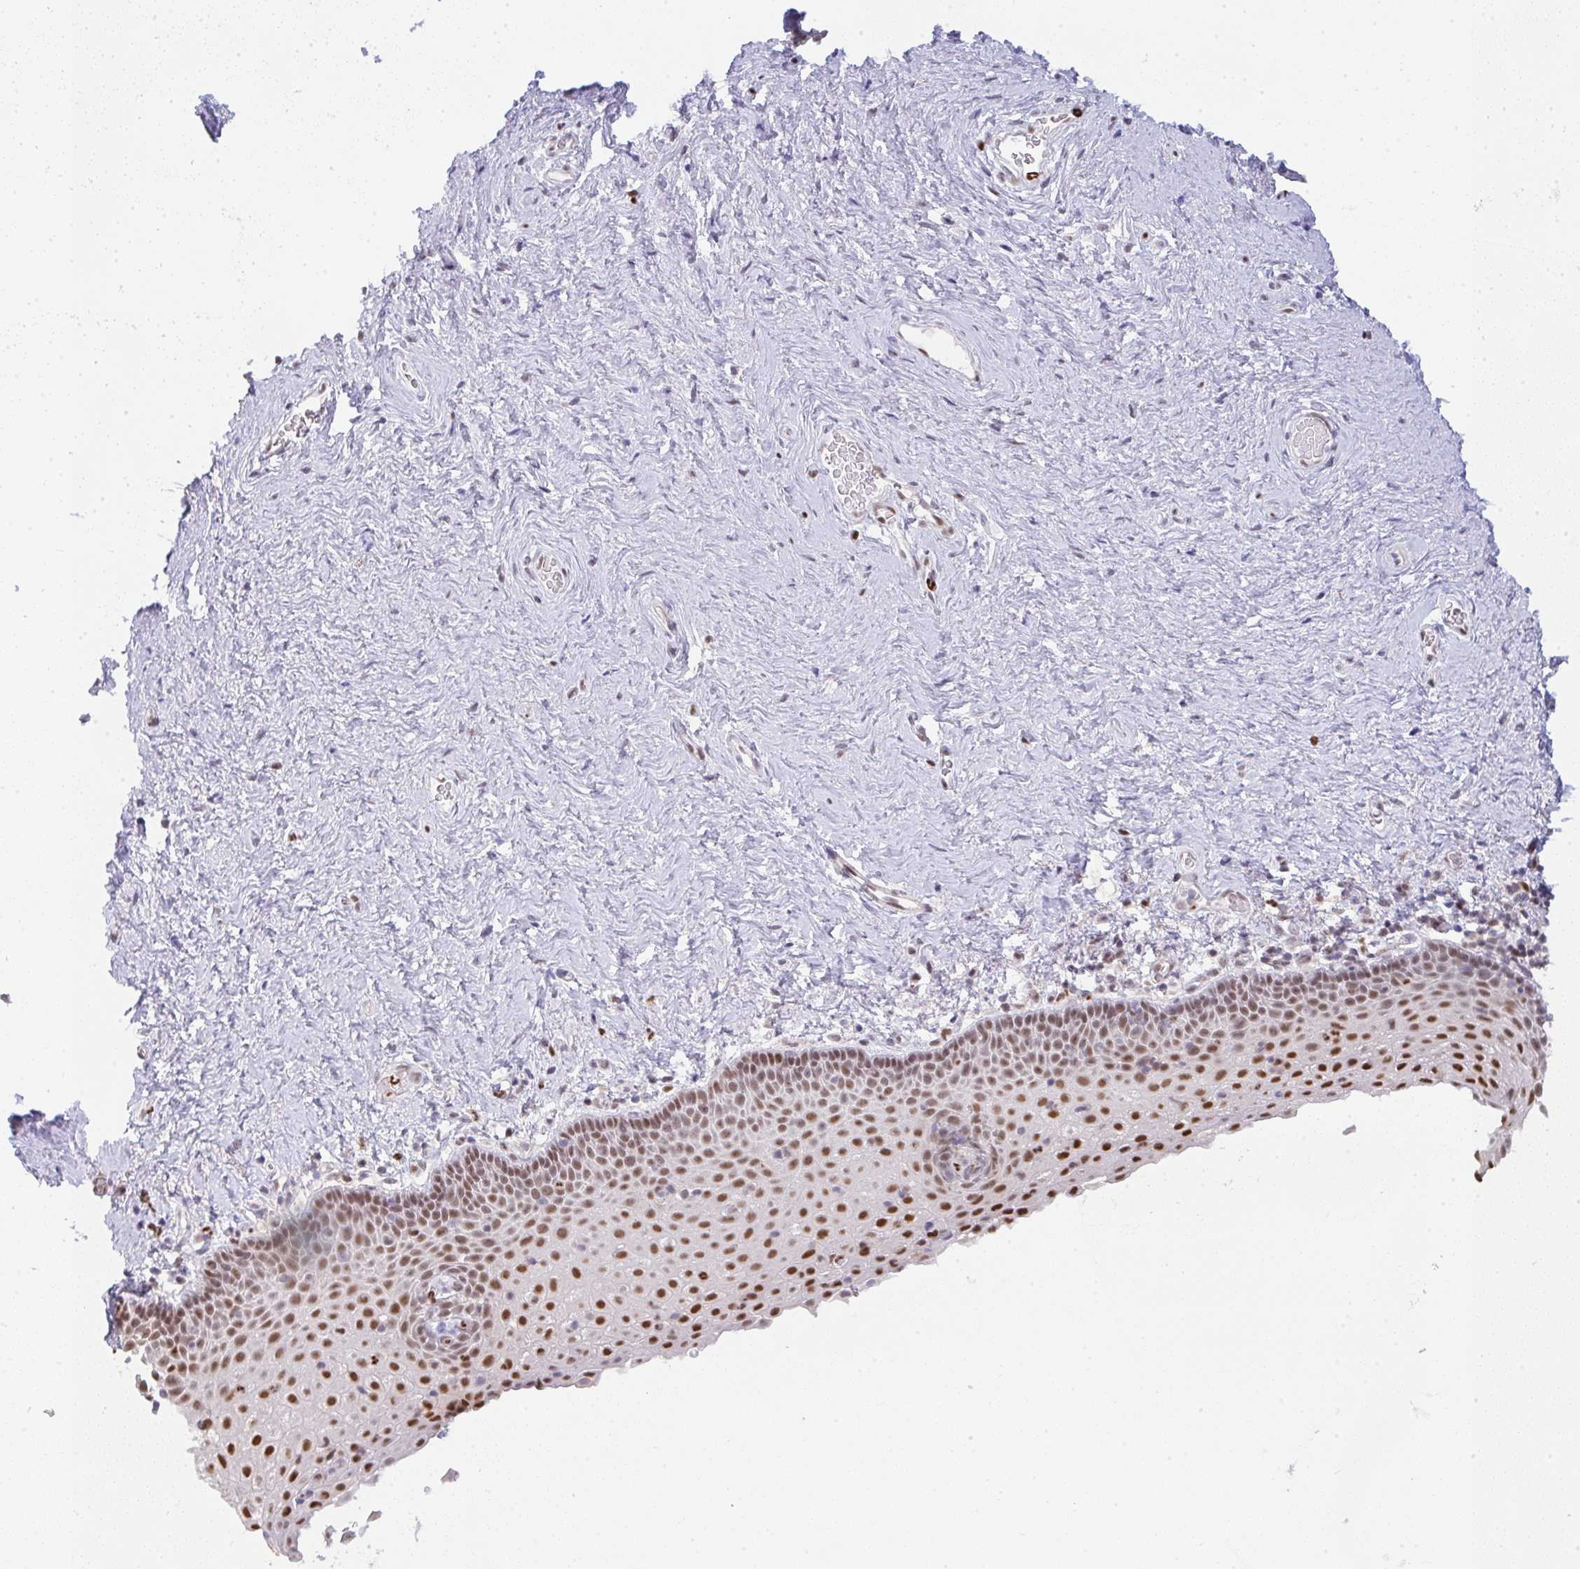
{"staining": {"intensity": "strong", "quantity": "25%-75%", "location": "nuclear"}, "tissue": "vagina", "cell_type": "Squamous epithelial cells", "image_type": "normal", "snomed": [{"axis": "morphology", "description": "Normal tissue, NOS"}, {"axis": "topography", "description": "Vagina"}], "caption": "A brown stain labels strong nuclear positivity of a protein in squamous epithelial cells of unremarkable human vagina. Ihc stains the protein in brown and the nuclei are stained blue.", "gene": "BBX", "patient": {"sex": "female", "age": 61}}